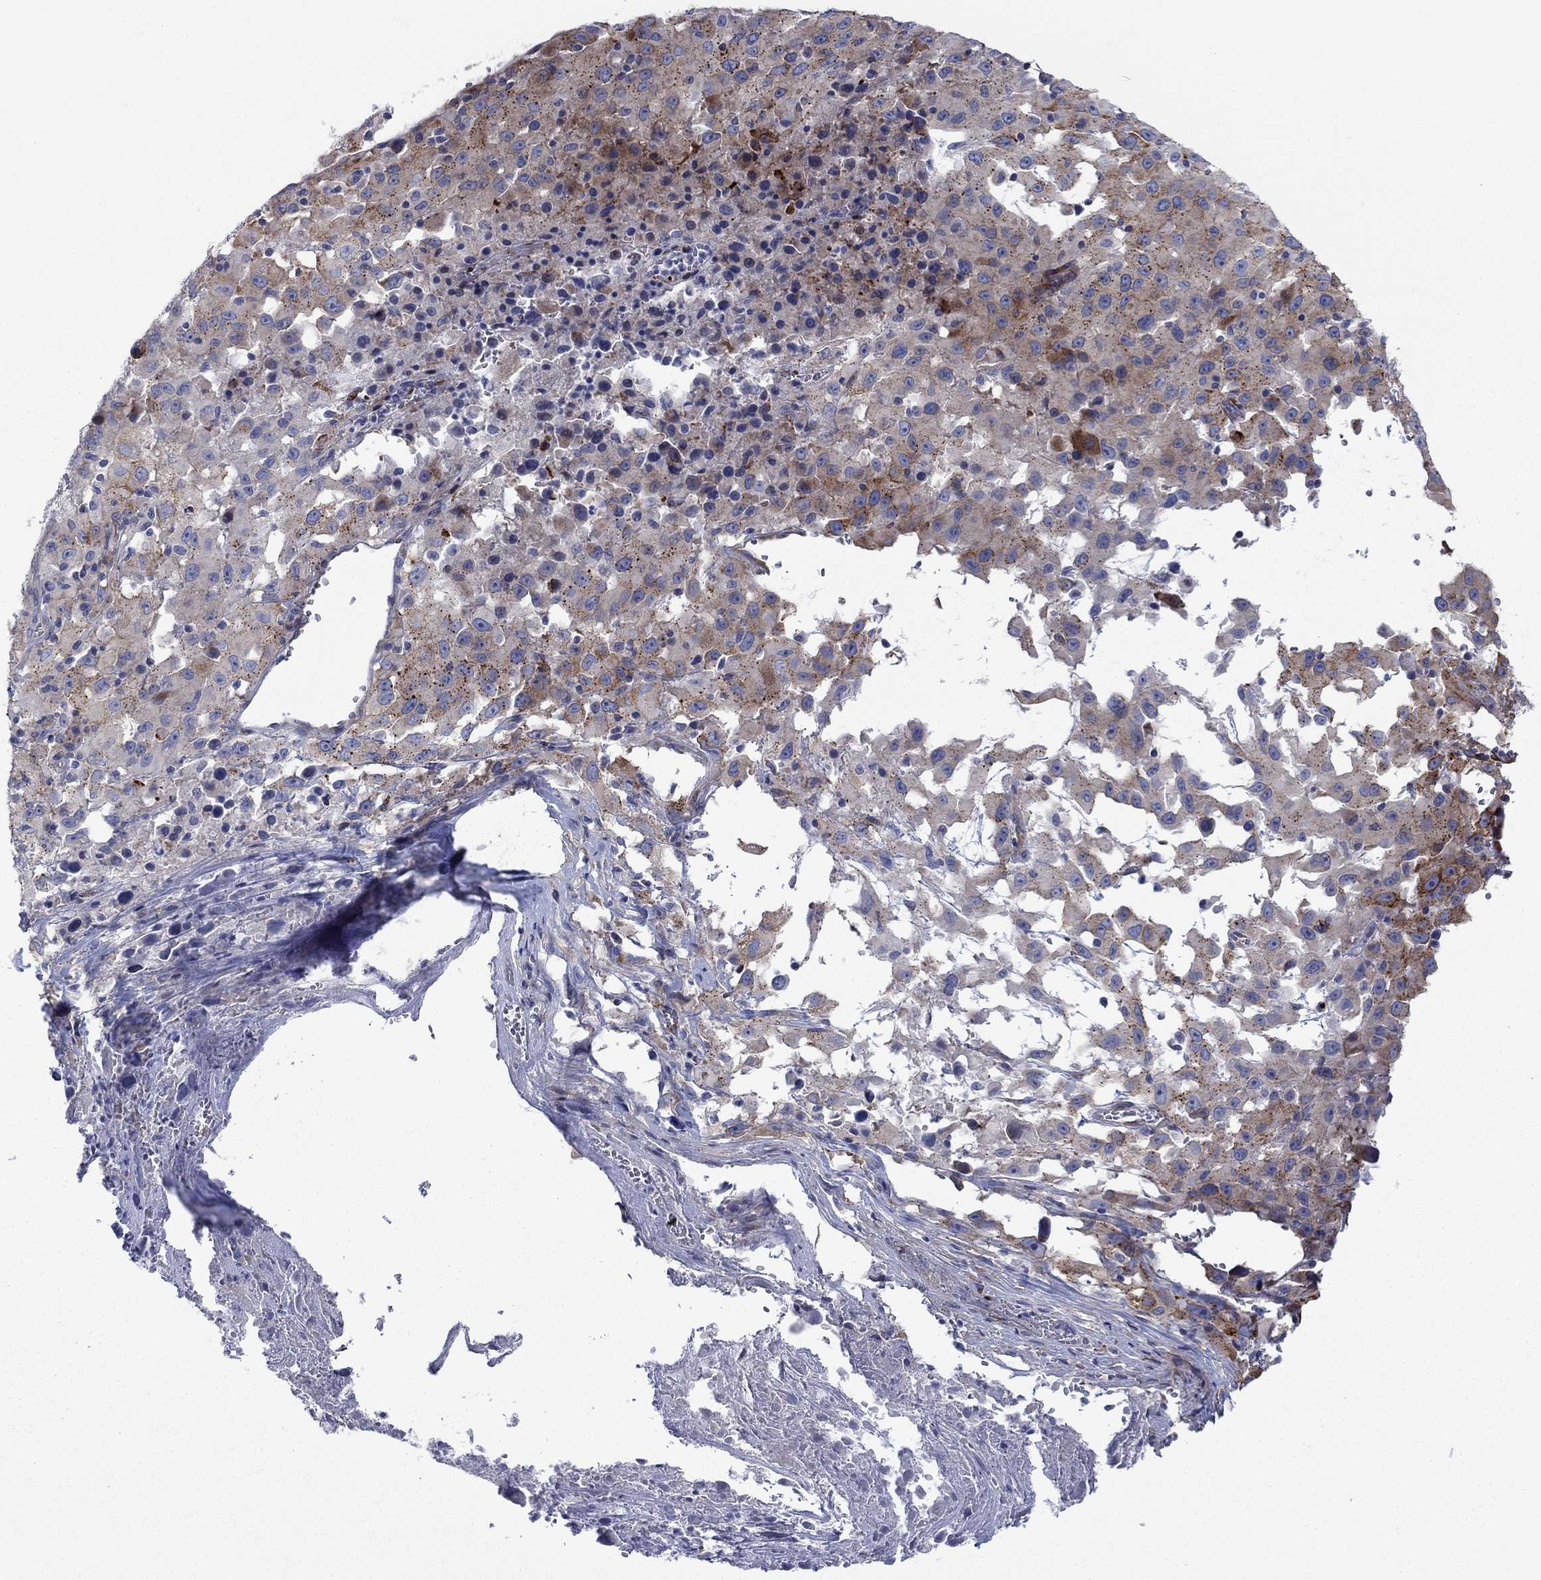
{"staining": {"intensity": "strong", "quantity": "<25%", "location": "cytoplasmic/membranous"}, "tissue": "melanoma", "cell_type": "Tumor cells", "image_type": "cancer", "snomed": [{"axis": "morphology", "description": "Malignant melanoma, Metastatic site"}, {"axis": "topography", "description": "Lymph node"}], "caption": "Protein analysis of melanoma tissue demonstrates strong cytoplasmic/membranous expression in about <25% of tumor cells.", "gene": "FXR1", "patient": {"sex": "male", "age": 50}}